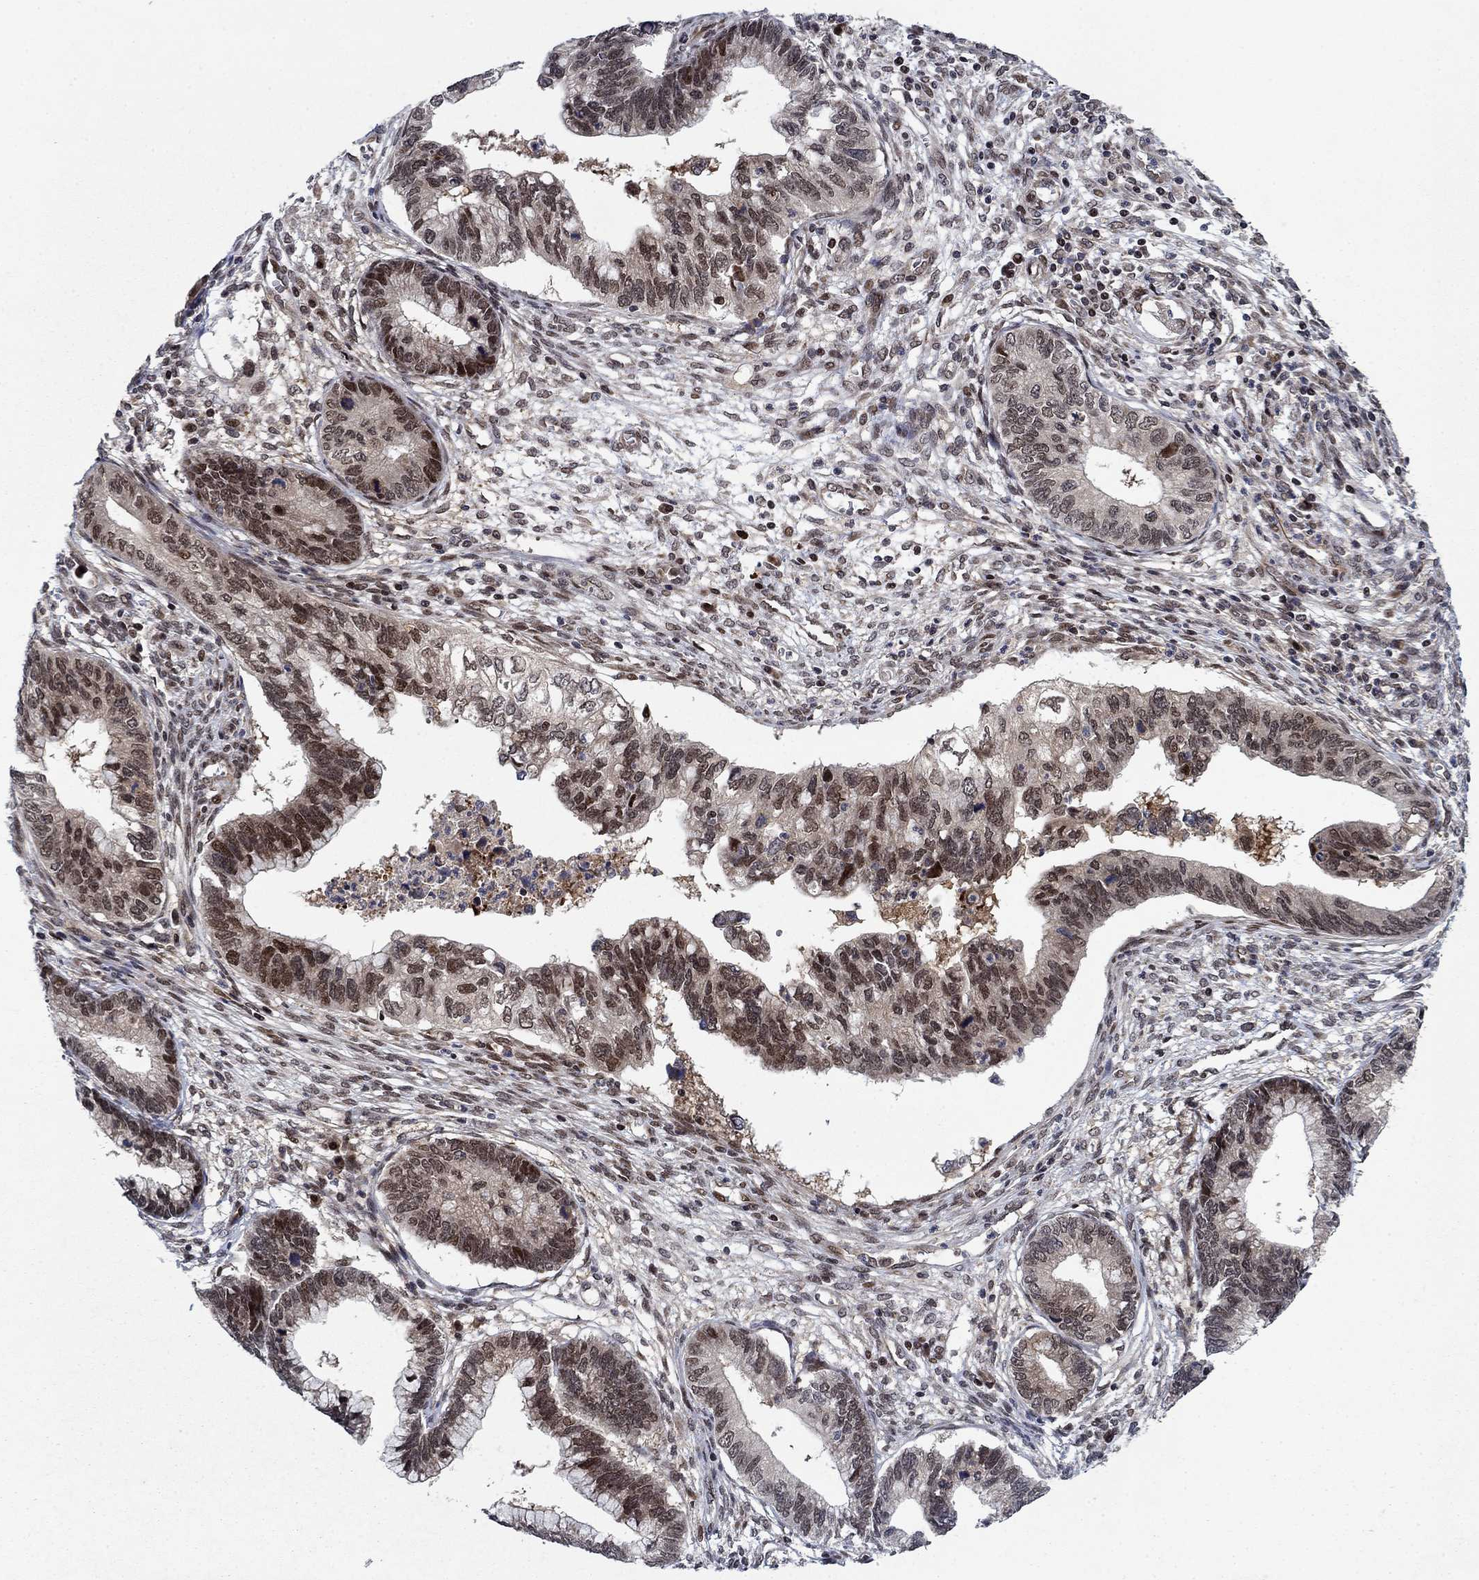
{"staining": {"intensity": "strong", "quantity": "<25%", "location": "nuclear"}, "tissue": "cervical cancer", "cell_type": "Tumor cells", "image_type": "cancer", "snomed": [{"axis": "morphology", "description": "Adenocarcinoma, NOS"}, {"axis": "topography", "description": "Cervix"}], "caption": "Strong nuclear expression is present in about <25% of tumor cells in cervical cancer.", "gene": "PRICKLE4", "patient": {"sex": "female", "age": 44}}